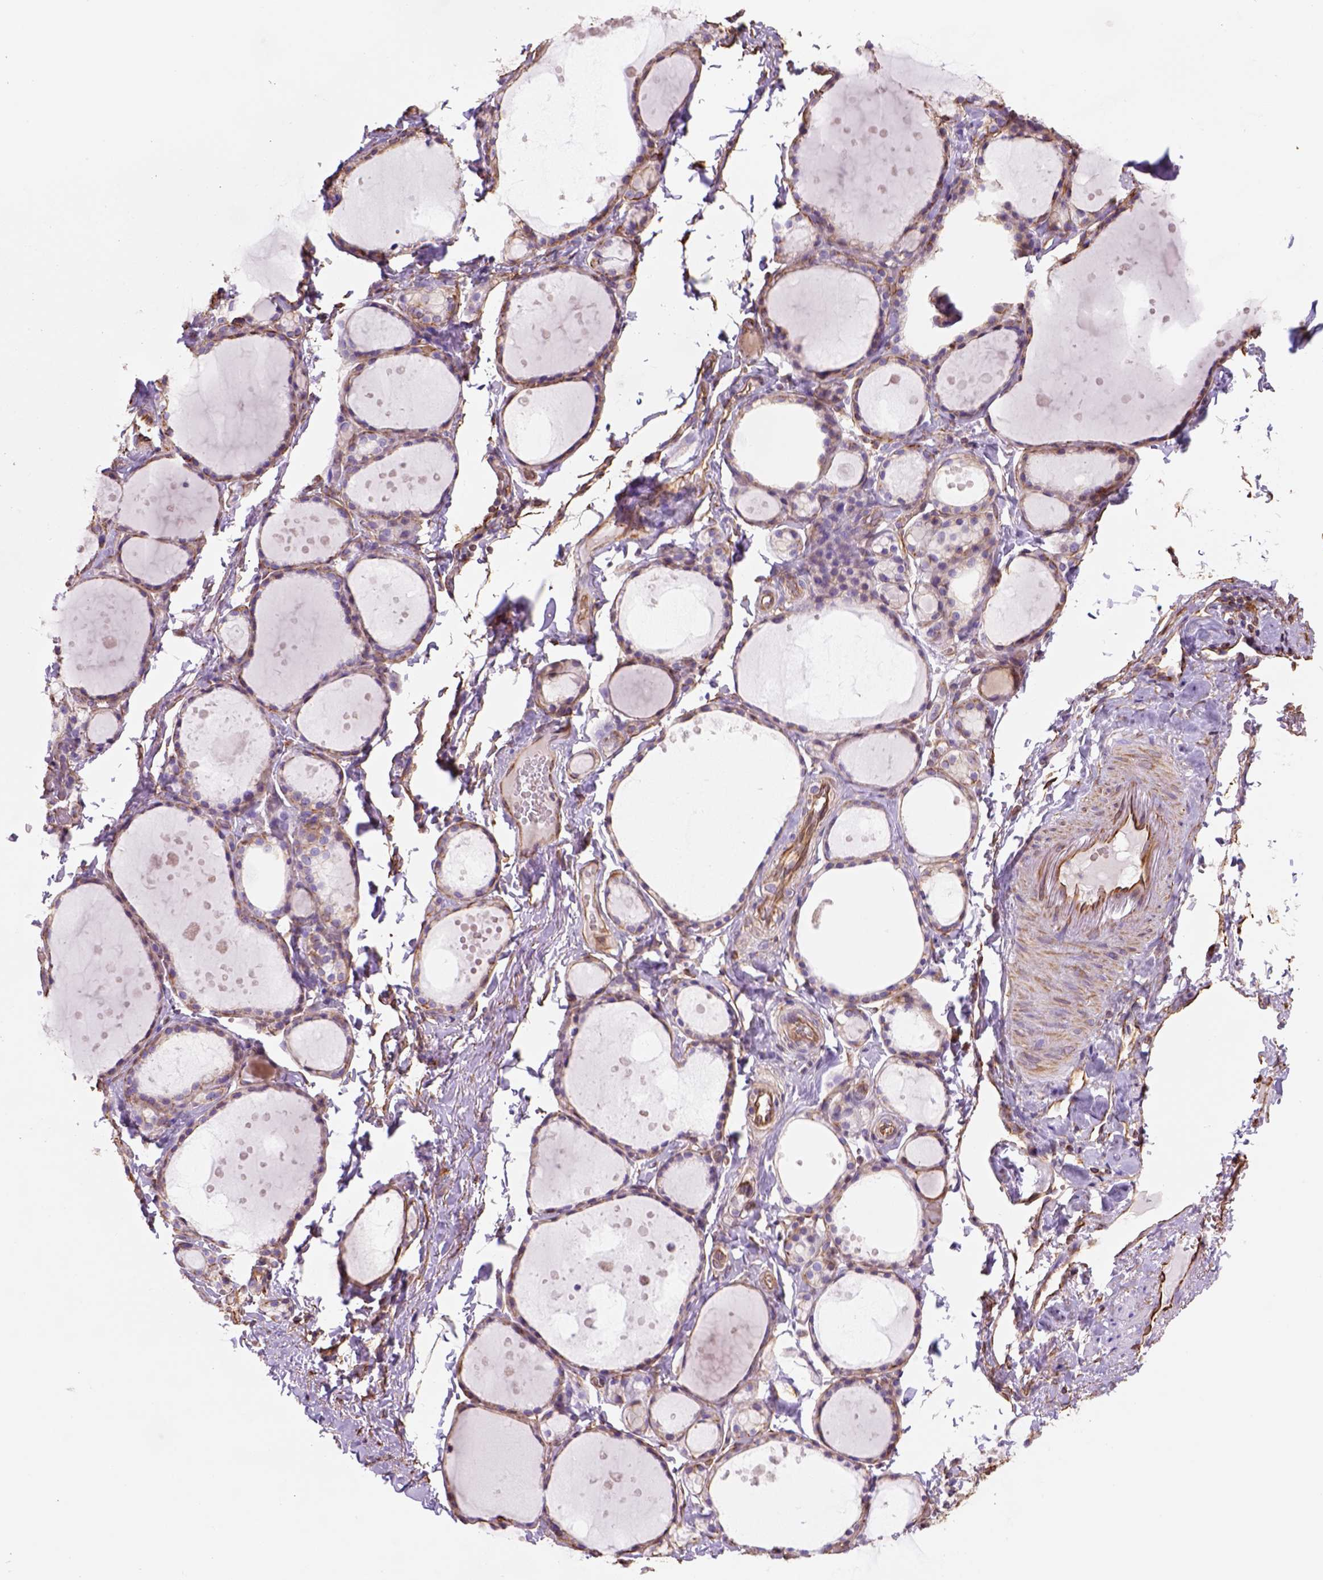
{"staining": {"intensity": "moderate", "quantity": "<25%", "location": "cytoplasmic/membranous"}, "tissue": "thyroid gland", "cell_type": "Glandular cells", "image_type": "normal", "snomed": [{"axis": "morphology", "description": "Normal tissue, NOS"}, {"axis": "topography", "description": "Thyroid gland"}], "caption": "IHC (DAB (3,3'-diaminobenzidine)) staining of benign human thyroid gland shows moderate cytoplasmic/membranous protein expression in approximately <25% of glandular cells. (DAB (3,3'-diaminobenzidine) = brown stain, brightfield microscopy at high magnification).", "gene": "ZZZ3", "patient": {"sex": "male", "age": 68}}